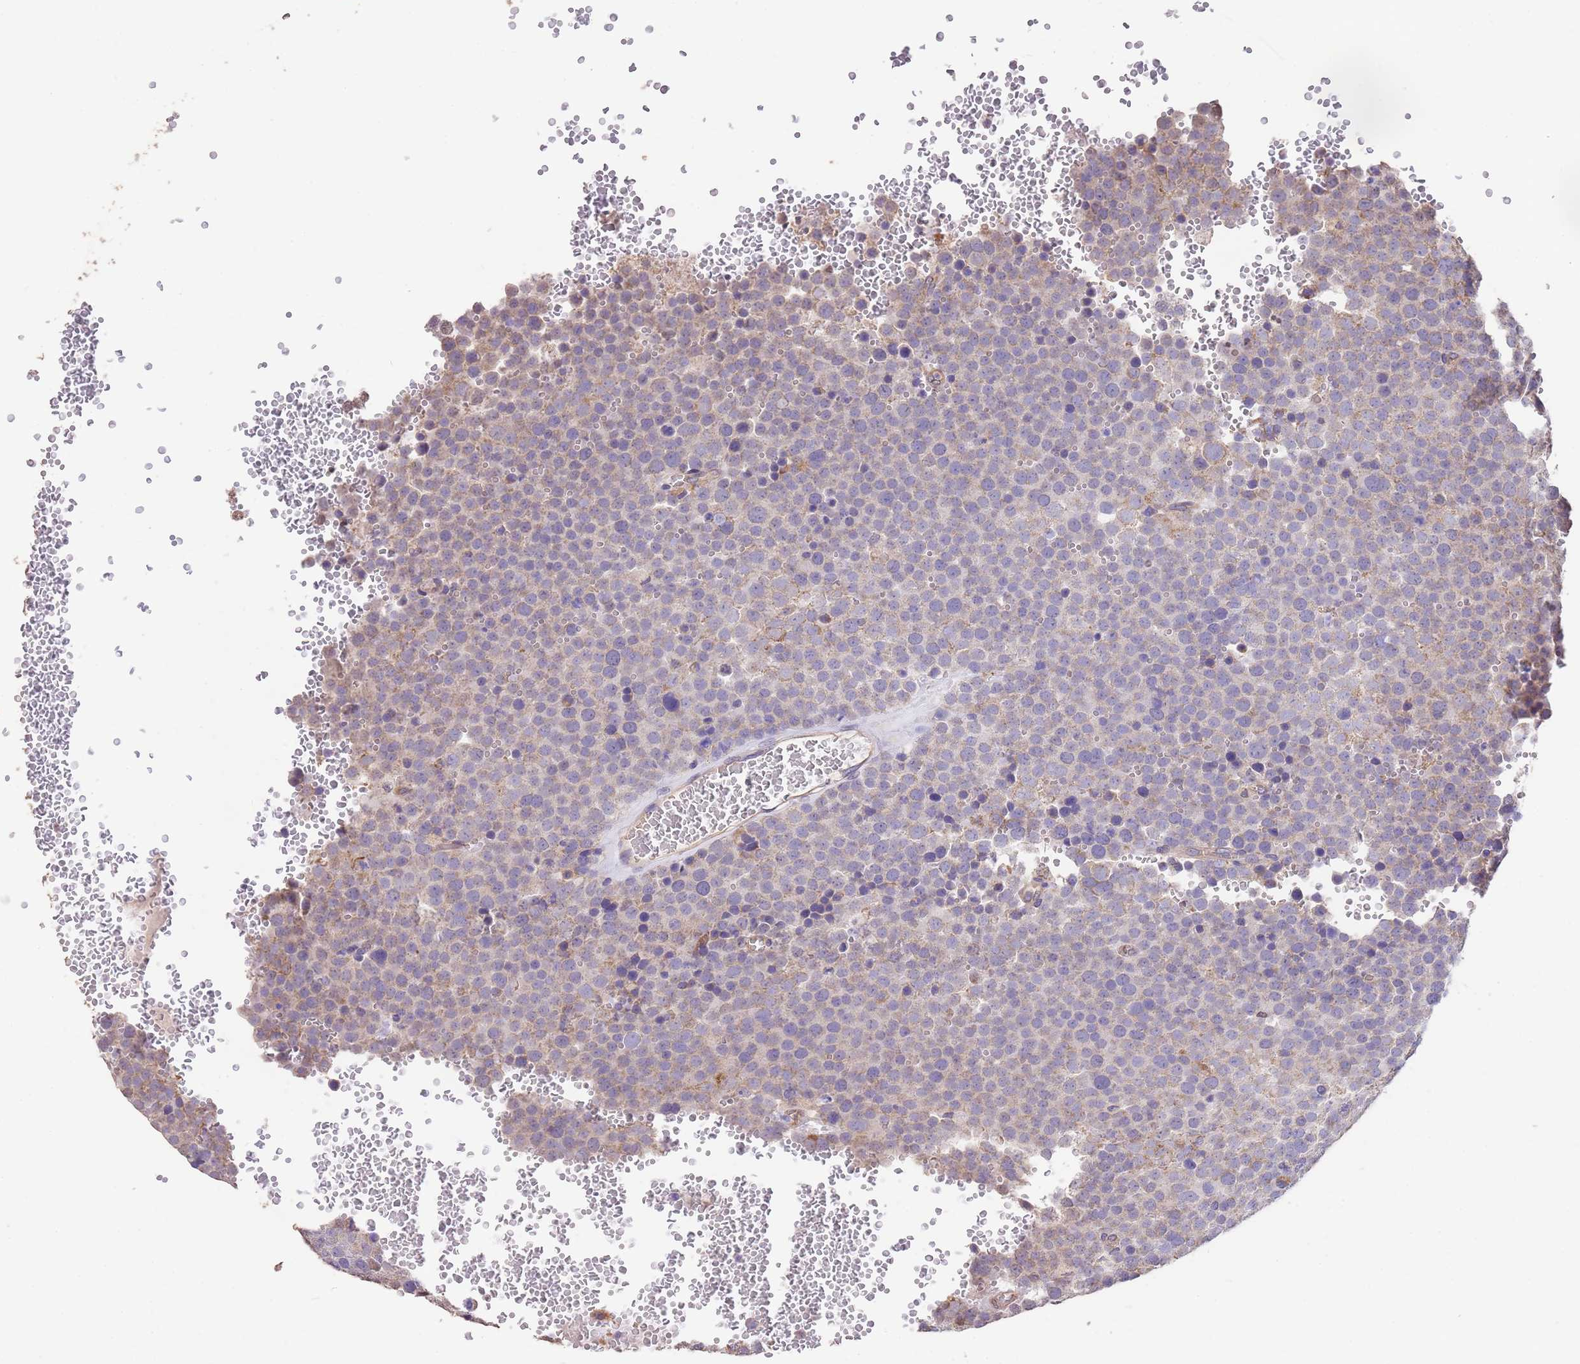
{"staining": {"intensity": "negative", "quantity": "none", "location": "none"}, "tissue": "testis cancer", "cell_type": "Tumor cells", "image_type": "cancer", "snomed": [{"axis": "morphology", "description": "Seminoma, NOS"}, {"axis": "topography", "description": "Testis"}], "caption": "Immunohistochemistry micrograph of neoplastic tissue: testis cancer (seminoma) stained with DAB (3,3'-diaminobenzidine) reveals no significant protein staining in tumor cells.", "gene": "NPHP1", "patient": {"sex": "male", "age": 71}}